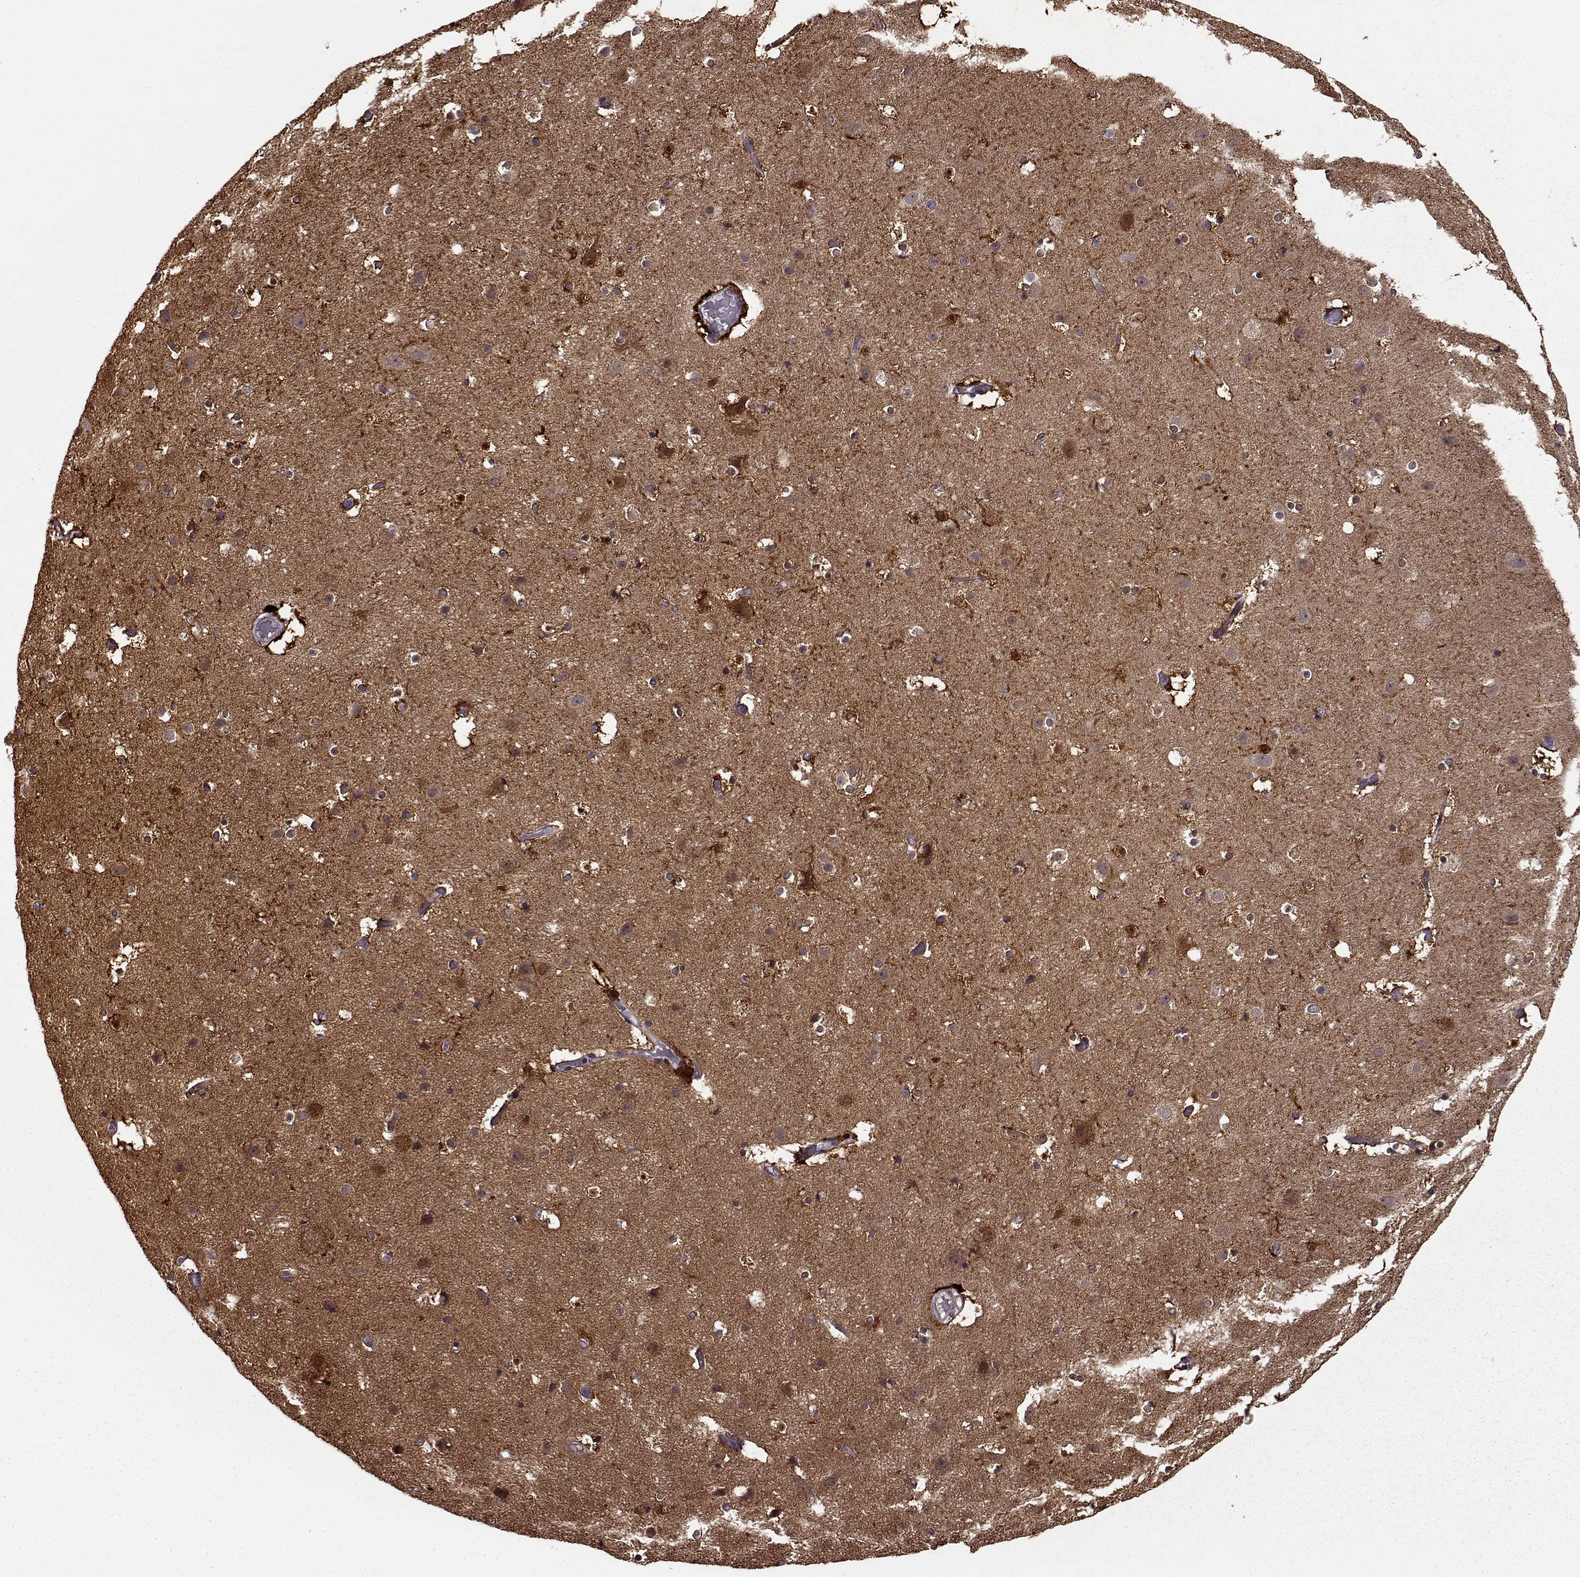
{"staining": {"intensity": "negative", "quantity": "none", "location": "none"}, "tissue": "cerebral cortex", "cell_type": "Endothelial cells", "image_type": "normal", "snomed": [{"axis": "morphology", "description": "Normal tissue, NOS"}, {"axis": "topography", "description": "Cerebral cortex"}], "caption": "Immunohistochemistry (IHC) histopathology image of normal cerebral cortex: human cerebral cortex stained with DAB reveals no significant protein expression in endothelial cells. (DAB (3,3'-diaminobenzidine) immunohistochemistry (IHC) with hematoxylin counter stain).", "gene": "MAIP1", "patient": {"sex": "female", "age": 52}}